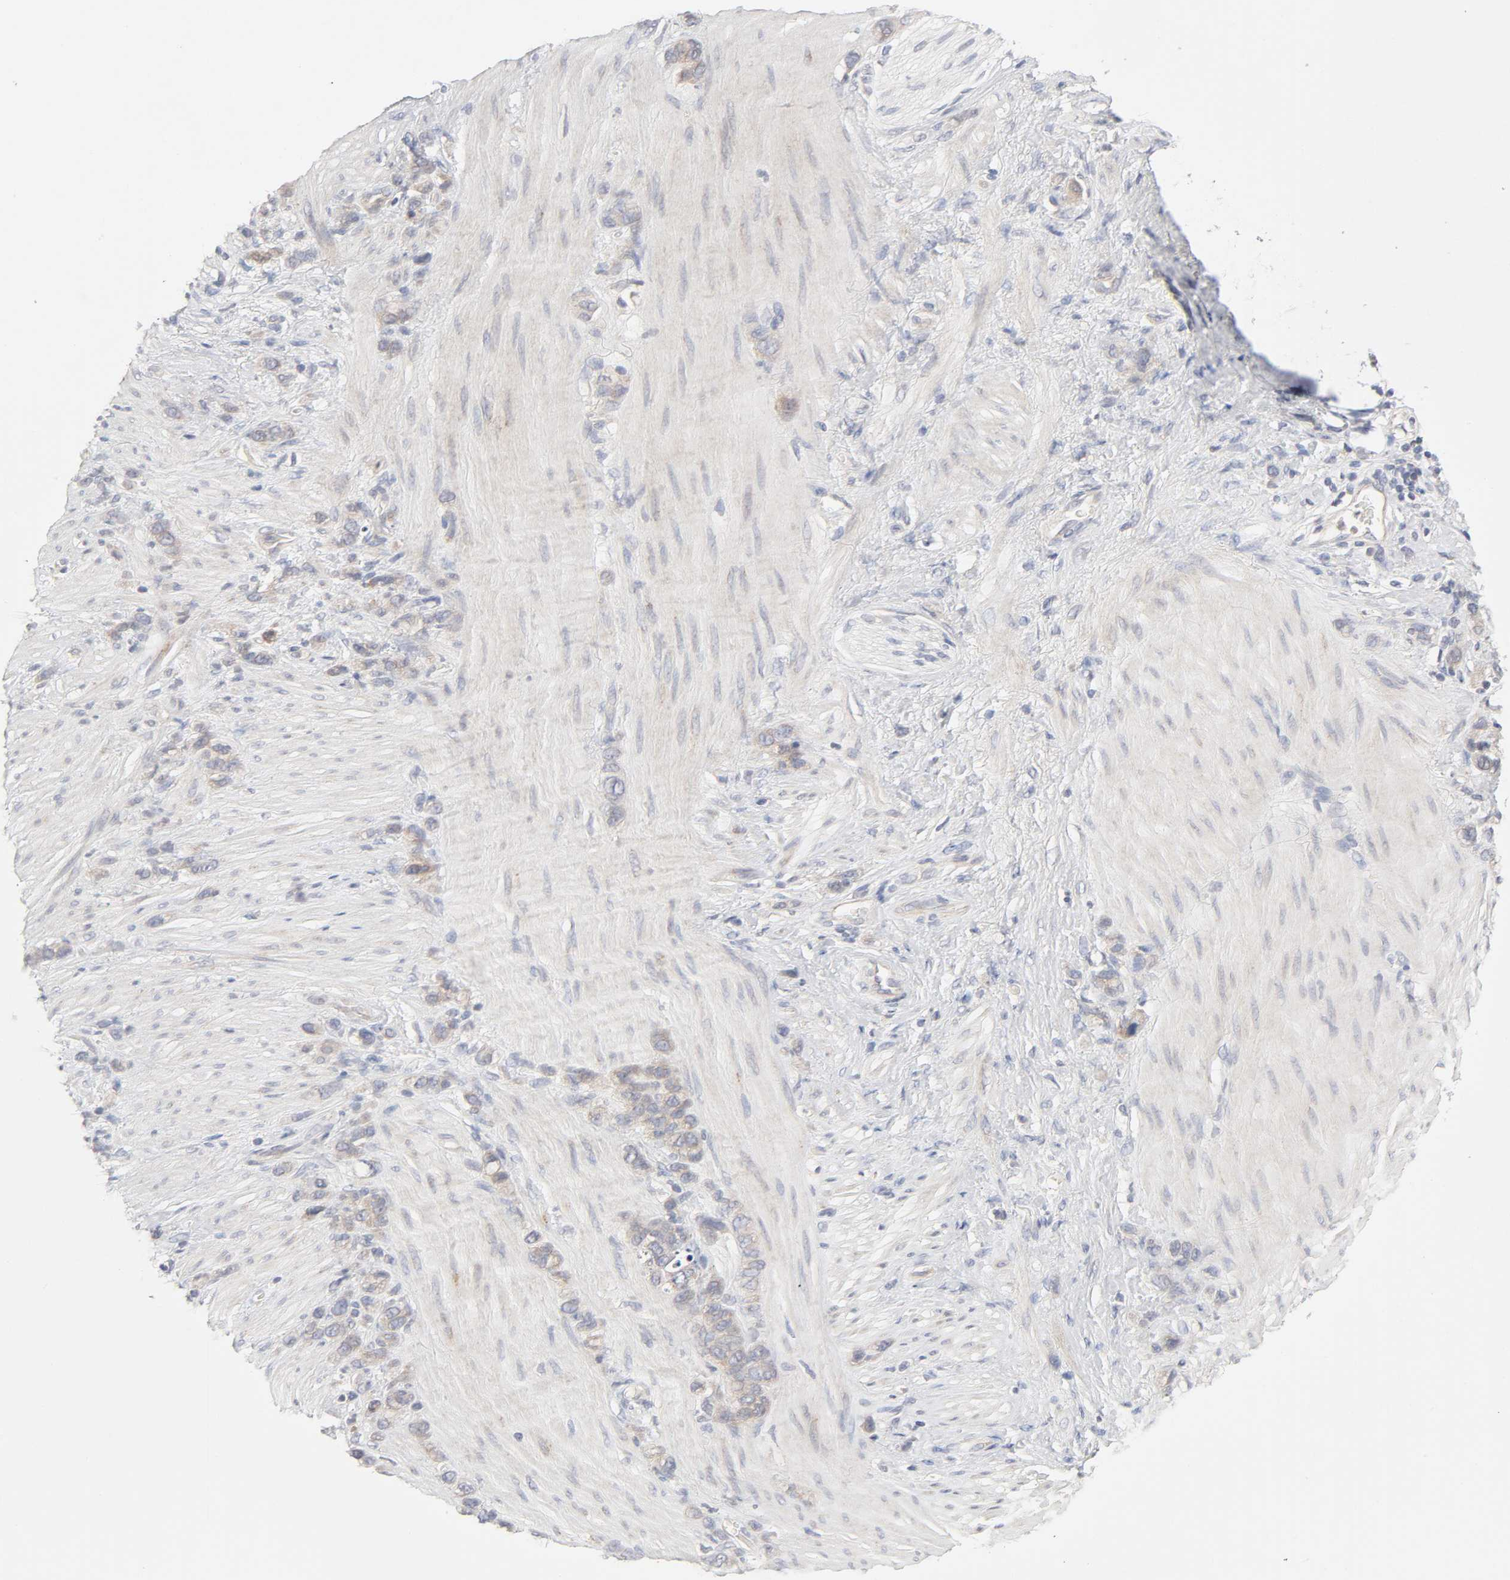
{"staining": {"intensity": "weak", "quantity": ">75%", "location": "cytoplasmic/membranous"}, "tissue": "stomach cancer", "cell_type": "Tumor cells", "image_type": "cancer", "snomed": [{"axis": "morphology", "description": "Normal tissue, NOS"}, {"axis": "morphology", "description": "Adenocarcinoma, NOS"}, {"axis": "morphology", "description": "Adenocarcinoma, High grade"}, {"axis": "topography", "description": "Stomach, upper"}, {"axis": "topography", "description": "Stomach"}], "caption": "Weak cytoplasmic/membranous expression is identified in approximately >75% of tumor cells in adenocarcinoma (stomach). The staining was performed using DAB, with brown indicating positive protein expression. Nuclei are stained blue with hematoxylin.", "gene": "IL4R", "patient": {"sex": "female", "age": 65}}